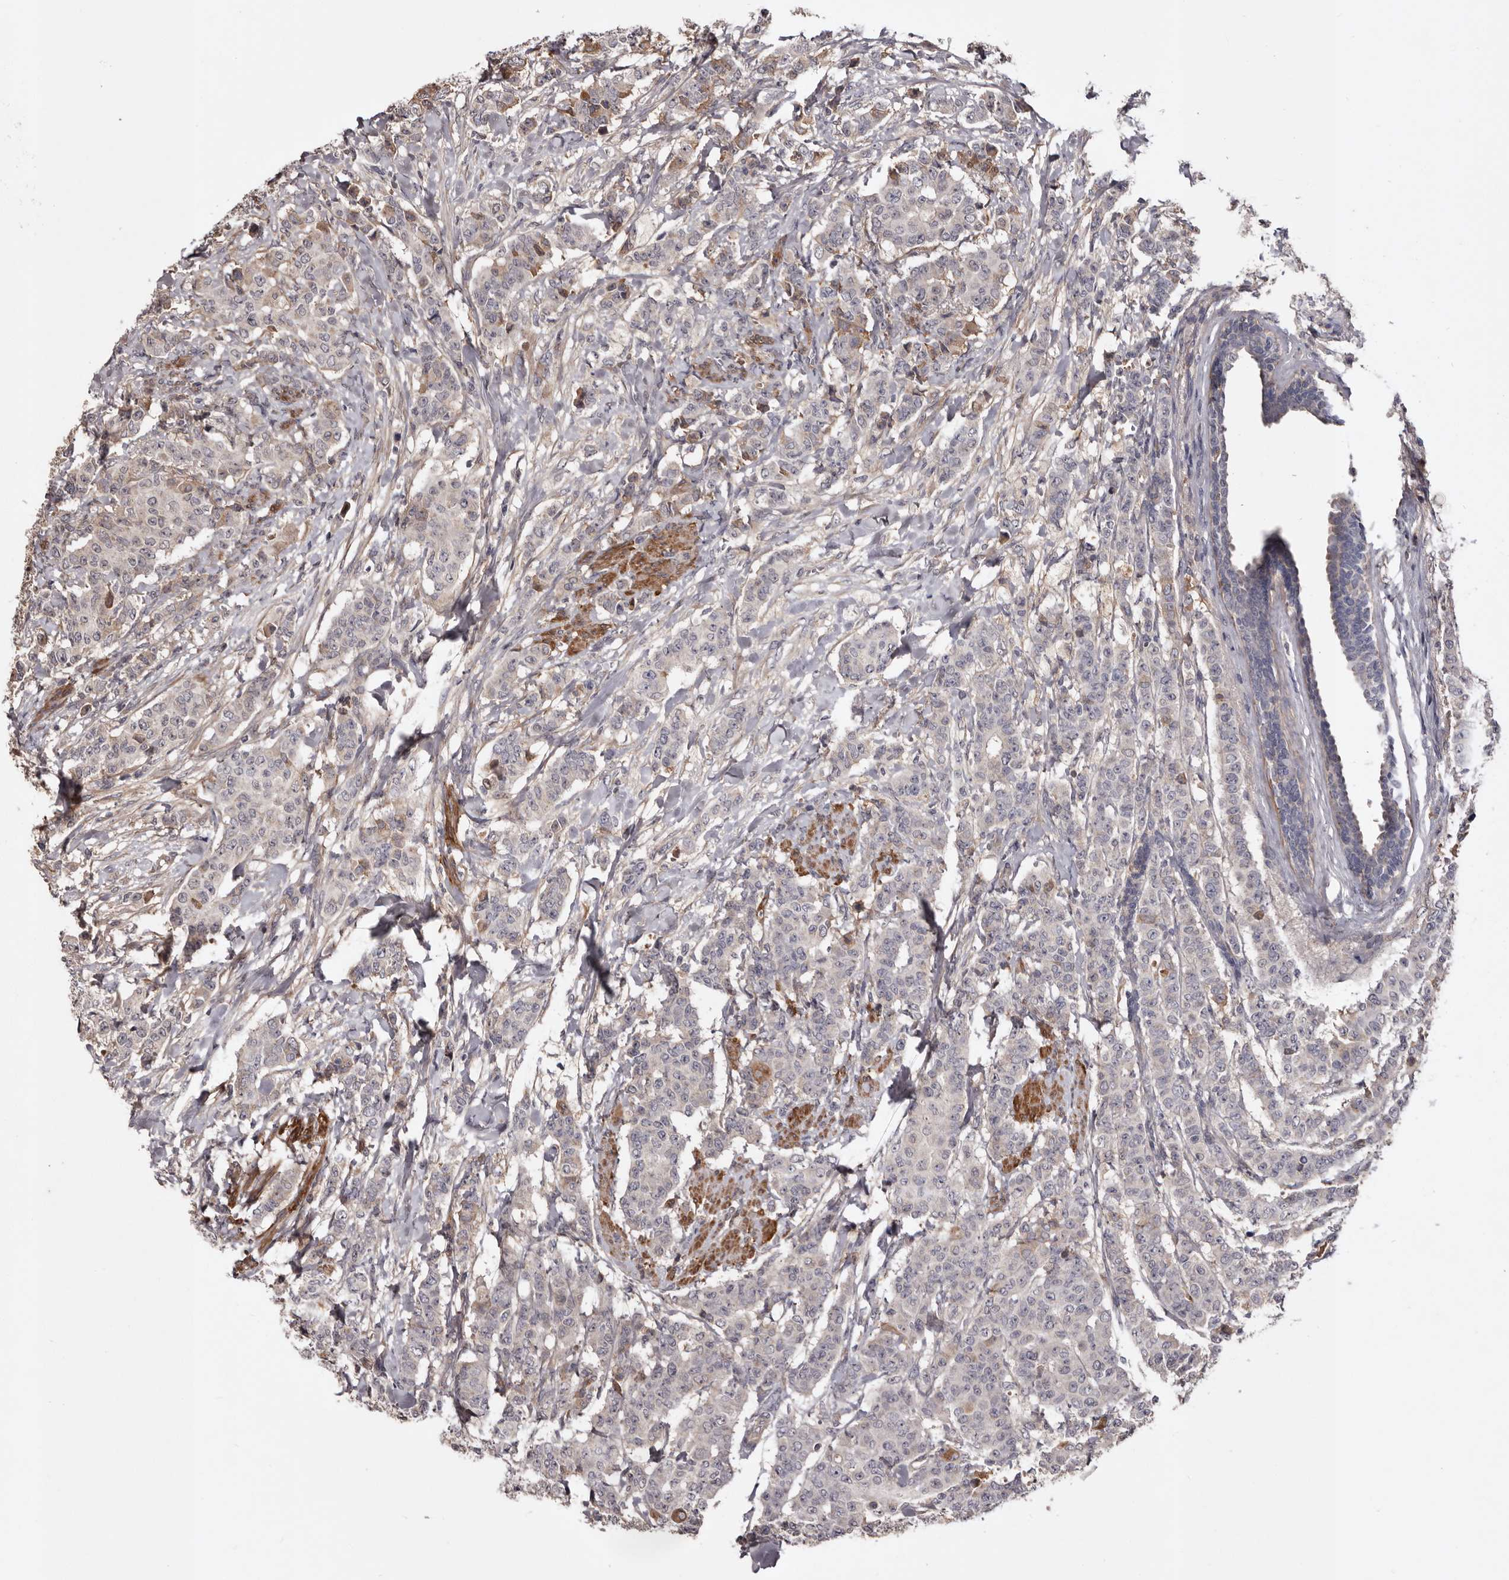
{"staining": {"intensity": "weak", "quantity": "<25%", "location": "cytoplasmic/membranous"}, "tissue": "breast cancer", "cell_type": "Tumor cells", "image_type": "cancer", "snomed": [{"axis": "morphology", "description": "Duct carcinoma"}, {"axis": "topography", "description": "Breast"}], "caption": "Immunohistochemistry (IHC) photomicrograph of neoplastic tissue: intraductal carcinoma (breast) stained with DAB (3,3'-diaminobenzidine) reveals no significant protein staining in tumor cells.", "gene": "CYP1B1", "patient": {"sex": "female", "age": 40}}